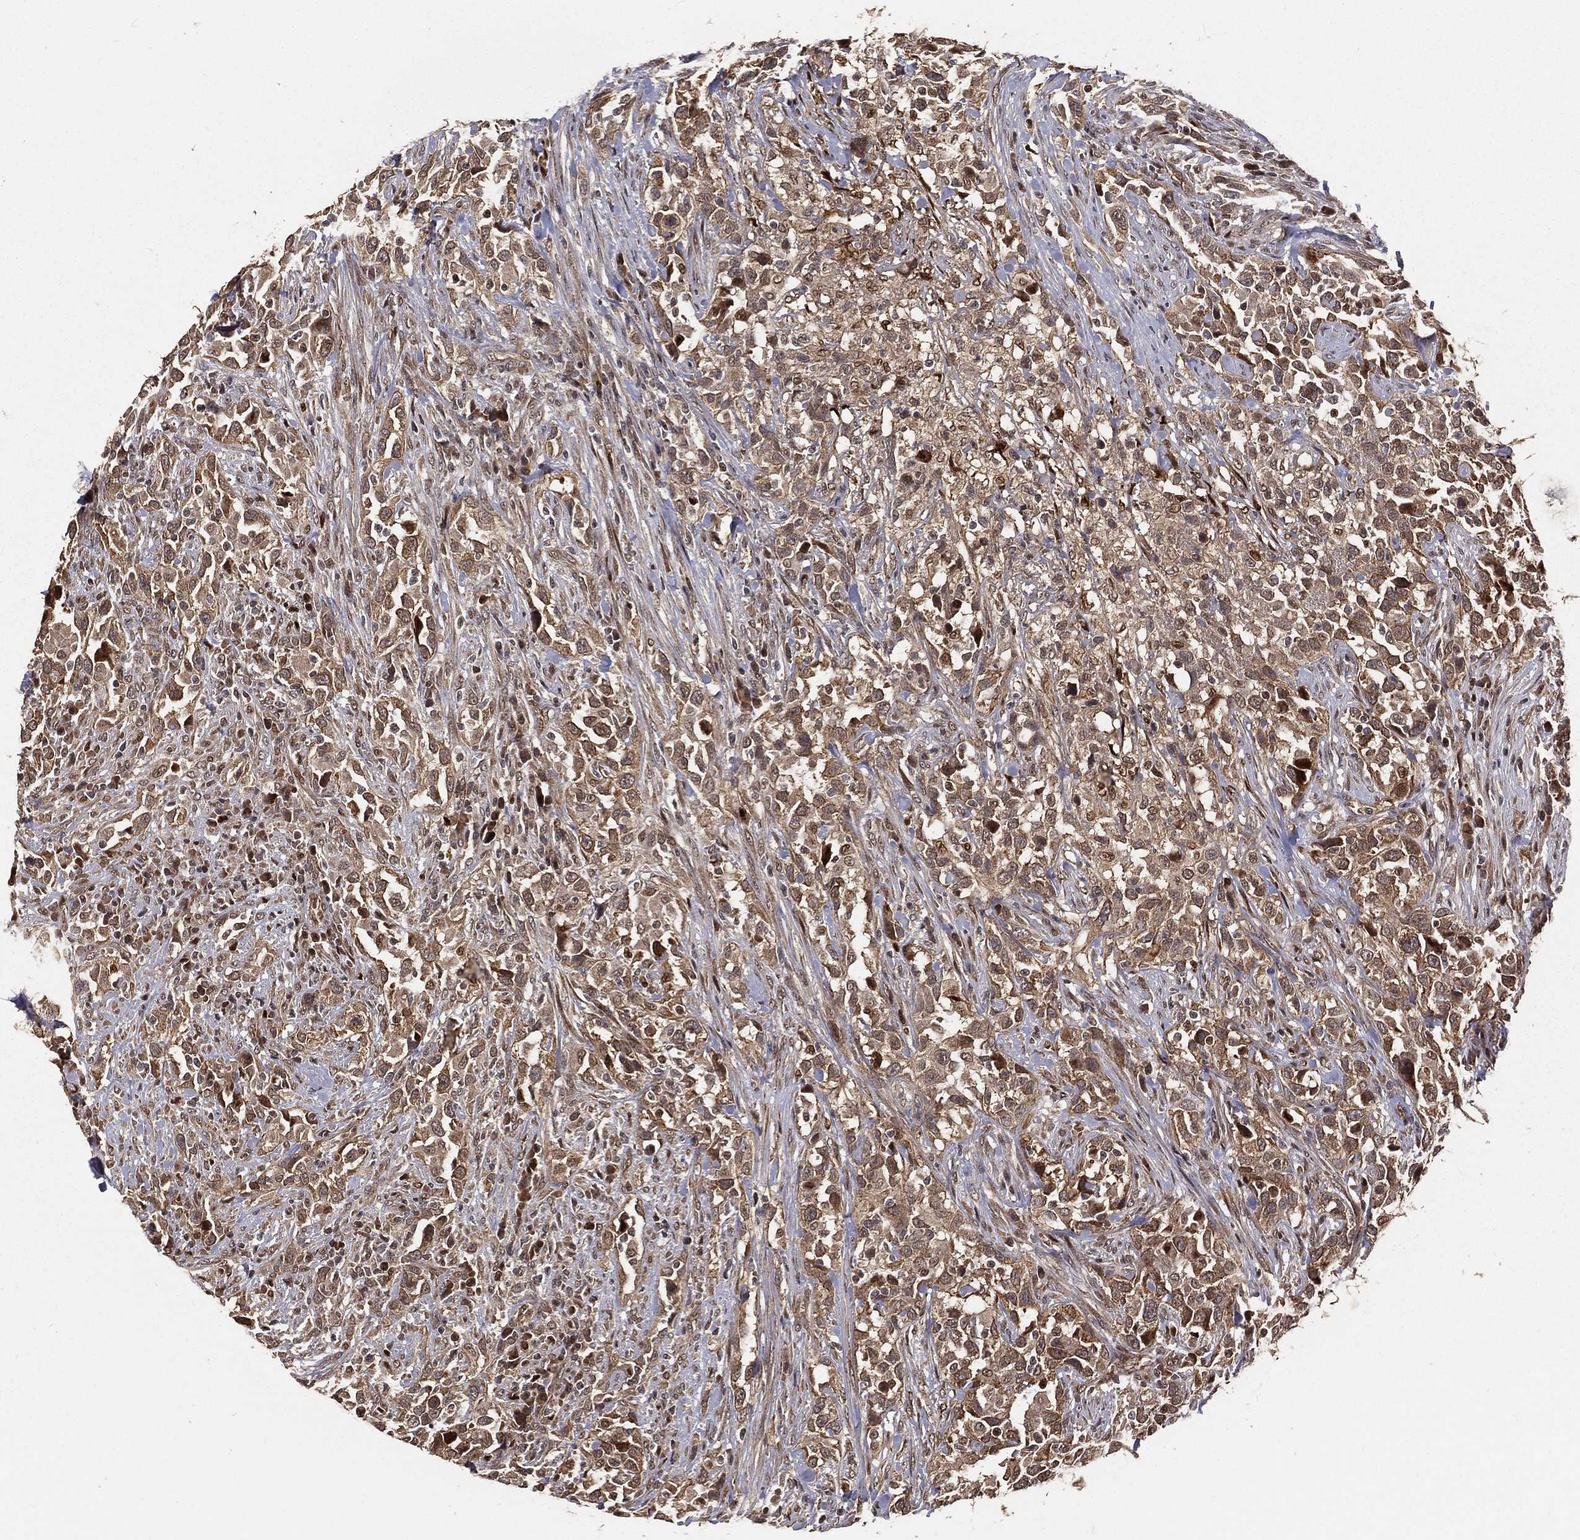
{"staining": {"intensity": "moderate", "quantity": "25%-75%", "location": "cytoplasmic/membranous,nuclear"}, "tissue": "urothelial cancer", "cell_type": "Tumor cells", "image_type": "cancer", "snomed": [{"axis": "morphology", "description": "Urothelial carcinoma, NOS"}, {"axis": "morphology", "description": "Urothelial carcinoma, High grade"}, {"axis": "topography", "description": "Urinary bladder"}], "caption": "Moderate cytoplasmic/membranous and nuclear staining is identified in approximately 25%-75% of tumor cells in transitional cell carcinoma.", "gene": "MAPK1", "patient": {"sex": "female", "age": 64}}